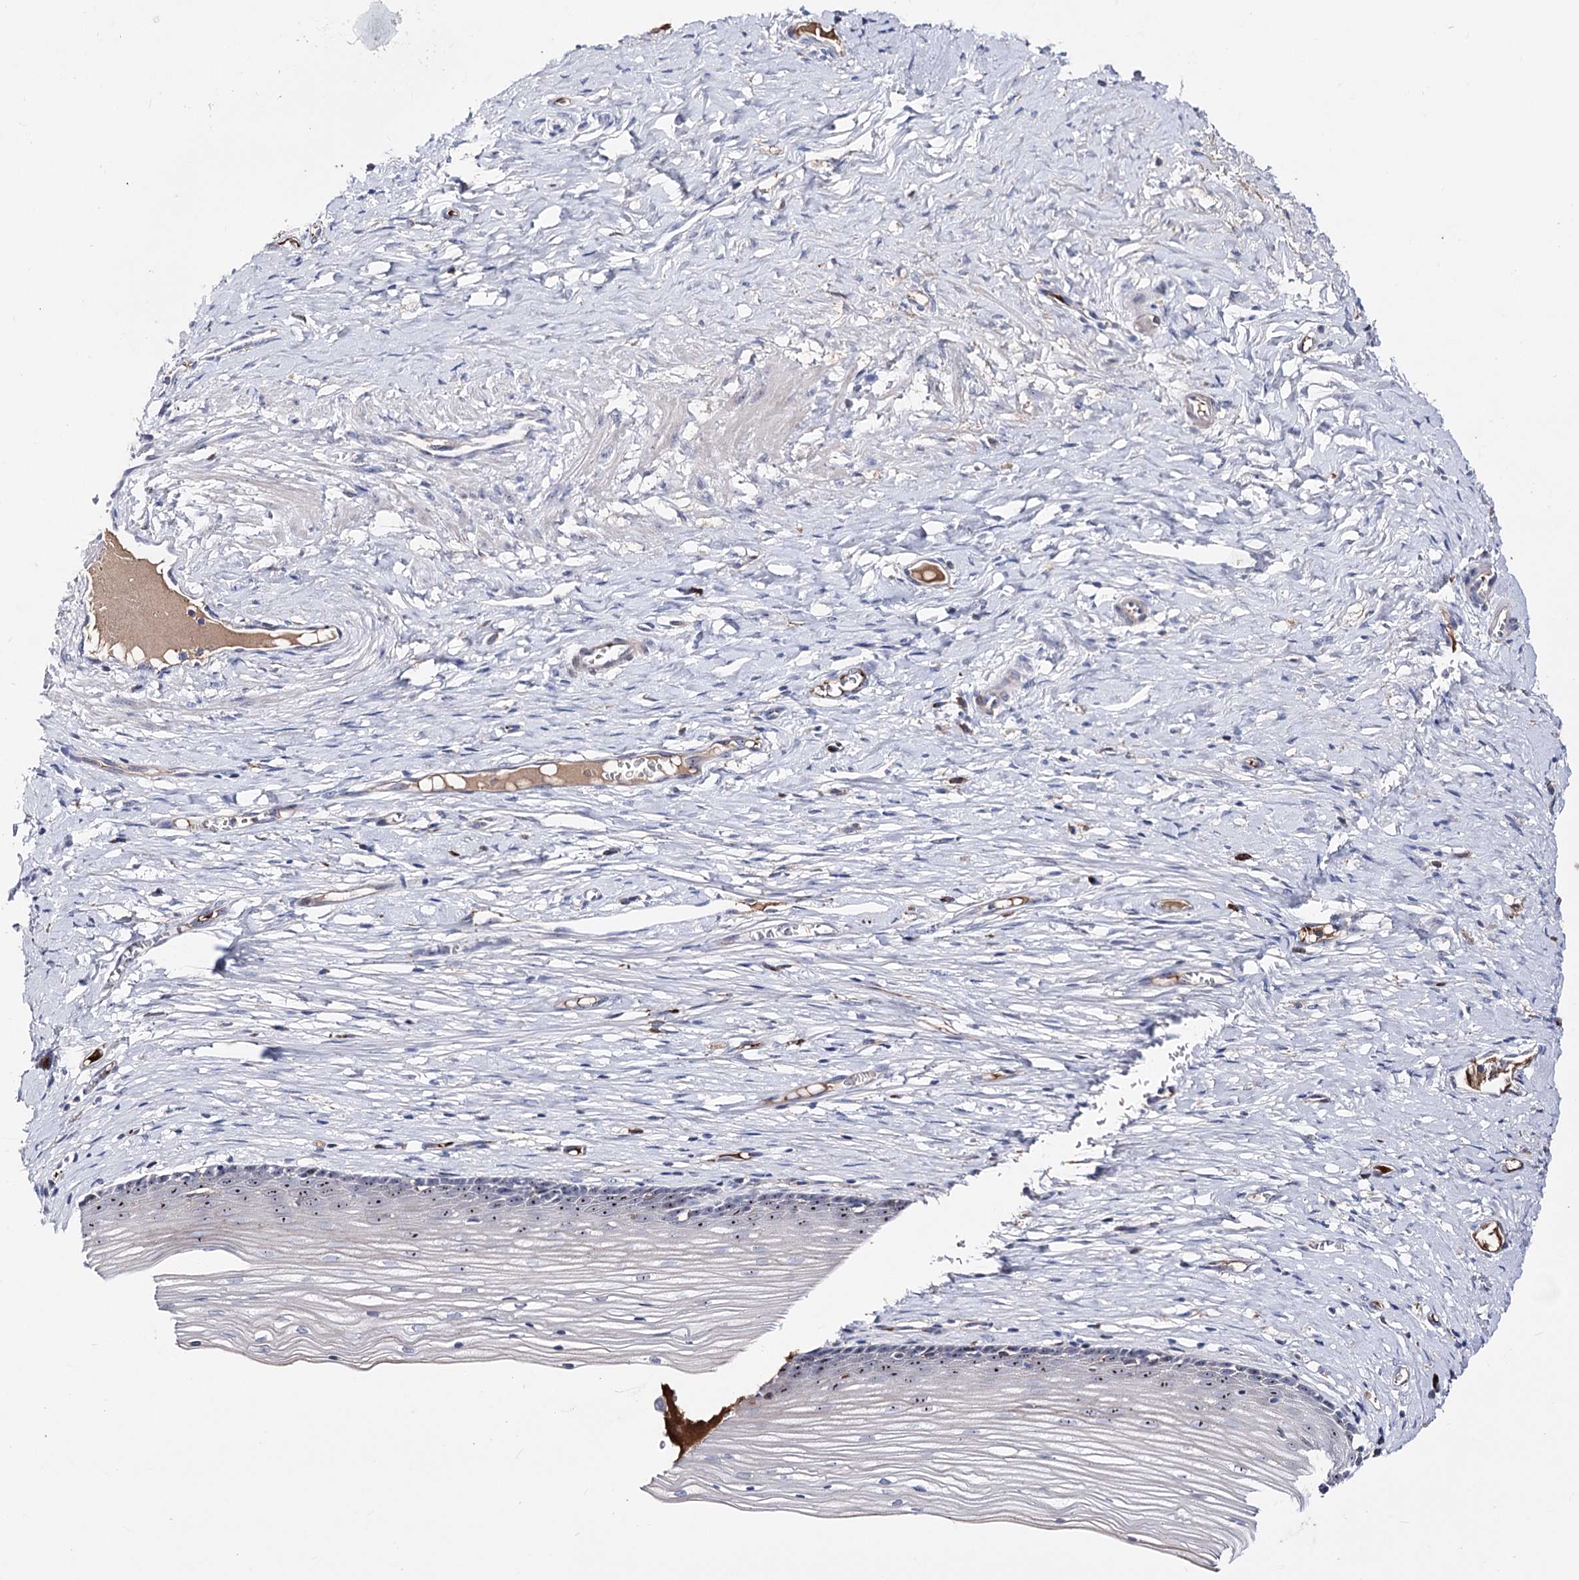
{"staining": {"intensity": "negative", "quantity": "none", "location": "none"}, "tissue": "cervix", "cell_type": "Glandular cells", "image_type": "normal", "snomed": [{"axis": "morphology", "description": "Normal tissue, NOS"}, {"axis": "topography", "description": "Cervix"}], "caption": "This is an IHC micrograph of normal cervix. There is no staining in glandular cells.", "gene": "PCGF5", "patient": {"sex": "female", "age": 42}}